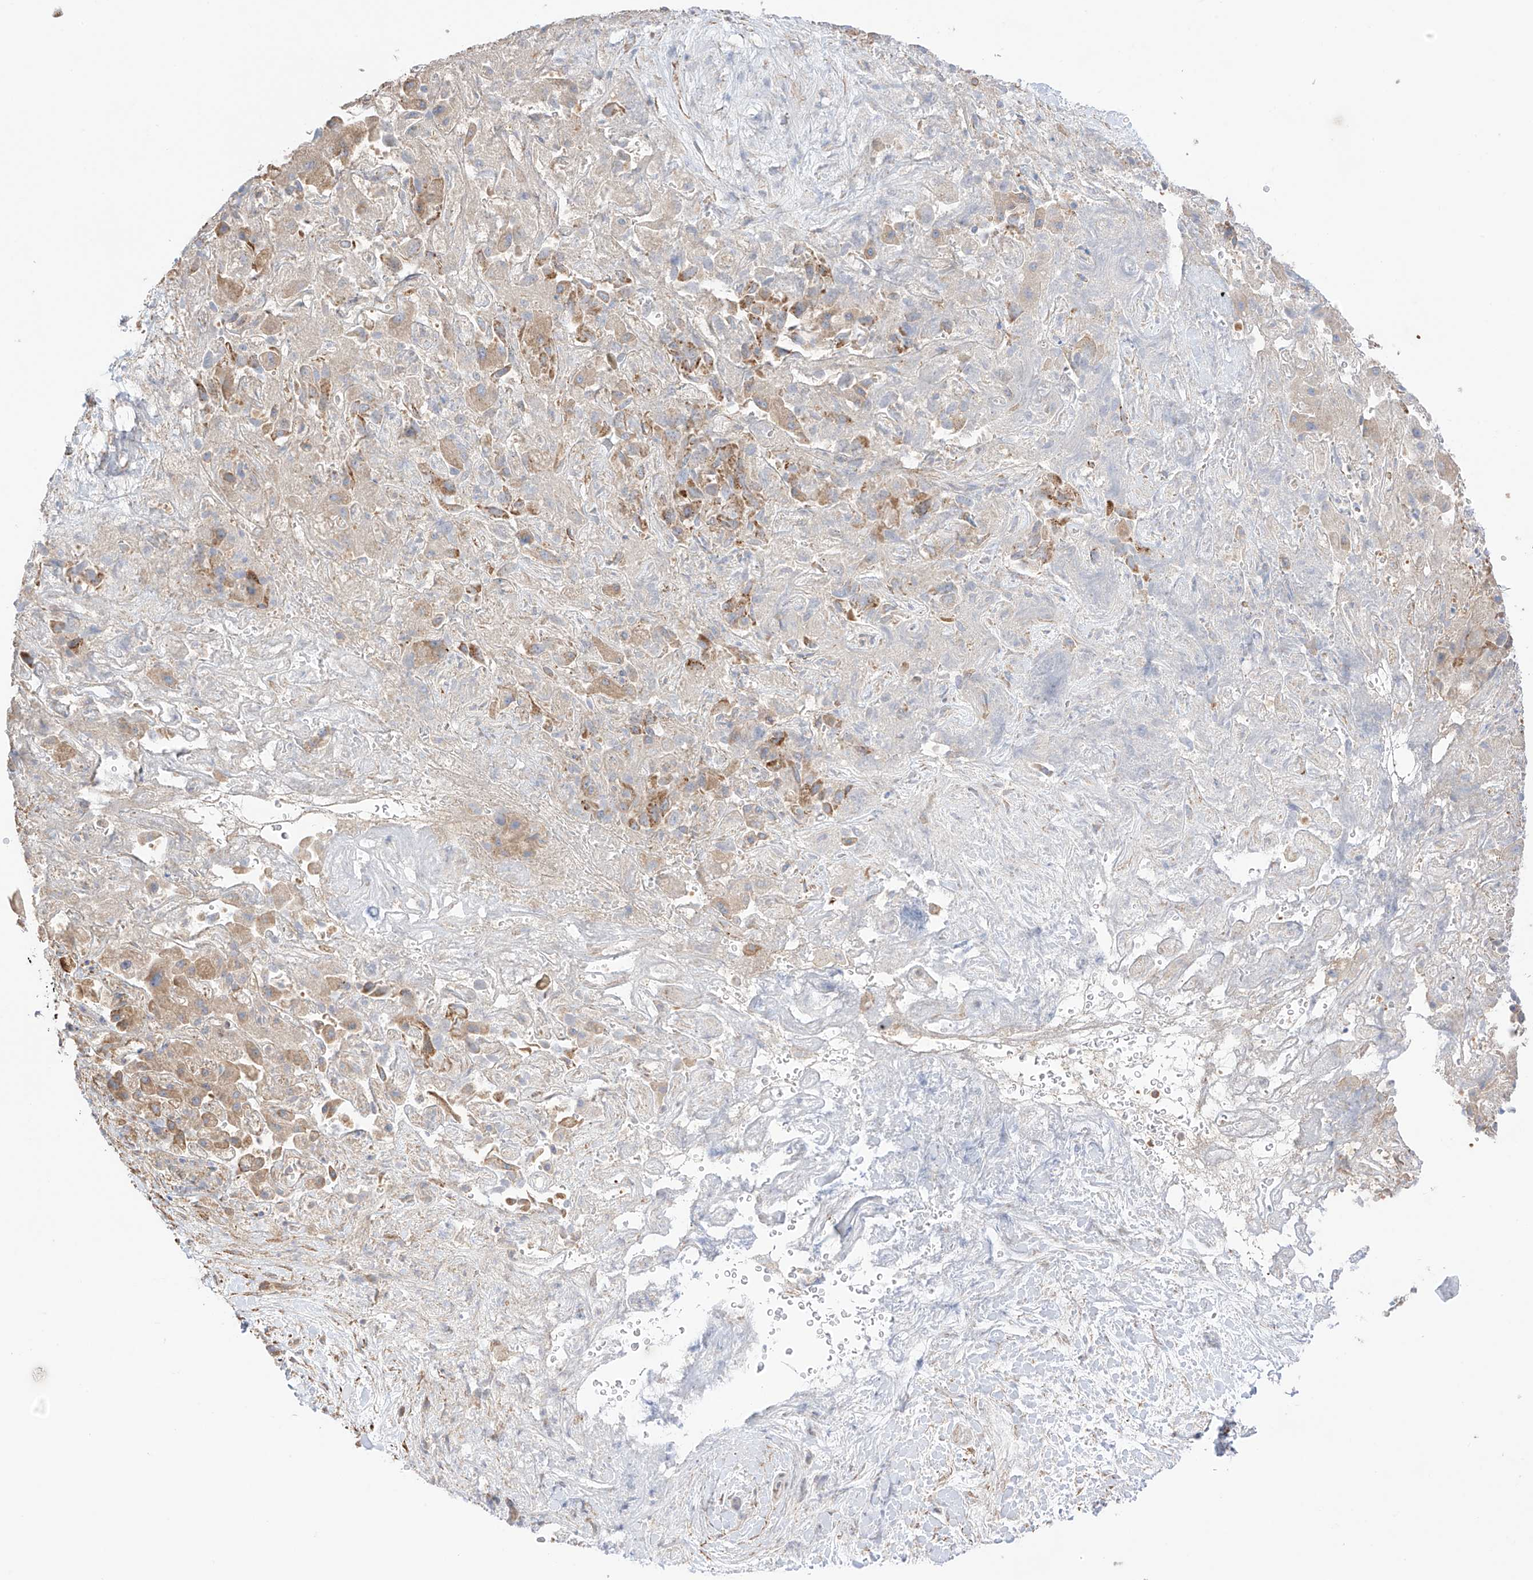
{"staining": {"intensity": "weak", "quantity": ">75%", "location": "cytoplasmic/membranous"}, "tissue": "liver cancer", "cell_type": "Tumor cells", "image_type": "cancer", "snomed": [{"axis": "morphology", "description": "Cholangiocarcinoma"}, {"axis": "topography", "description": "Liver"}], "caption": "IHC staining of liver cancer, which shows low levels of weak cytoplasmic/membranous positivity in about >75% of tumor cells indicating weak cytoplasmic/membranous protein positivity. The staining was performed using DAB (3,3'-diaminobenzidine) (brown) for protein detection and nuclei were counterstained in hematoxylin (blue).", "gene": "XKR3", "patient": {"sex": "female", "age": 52}}